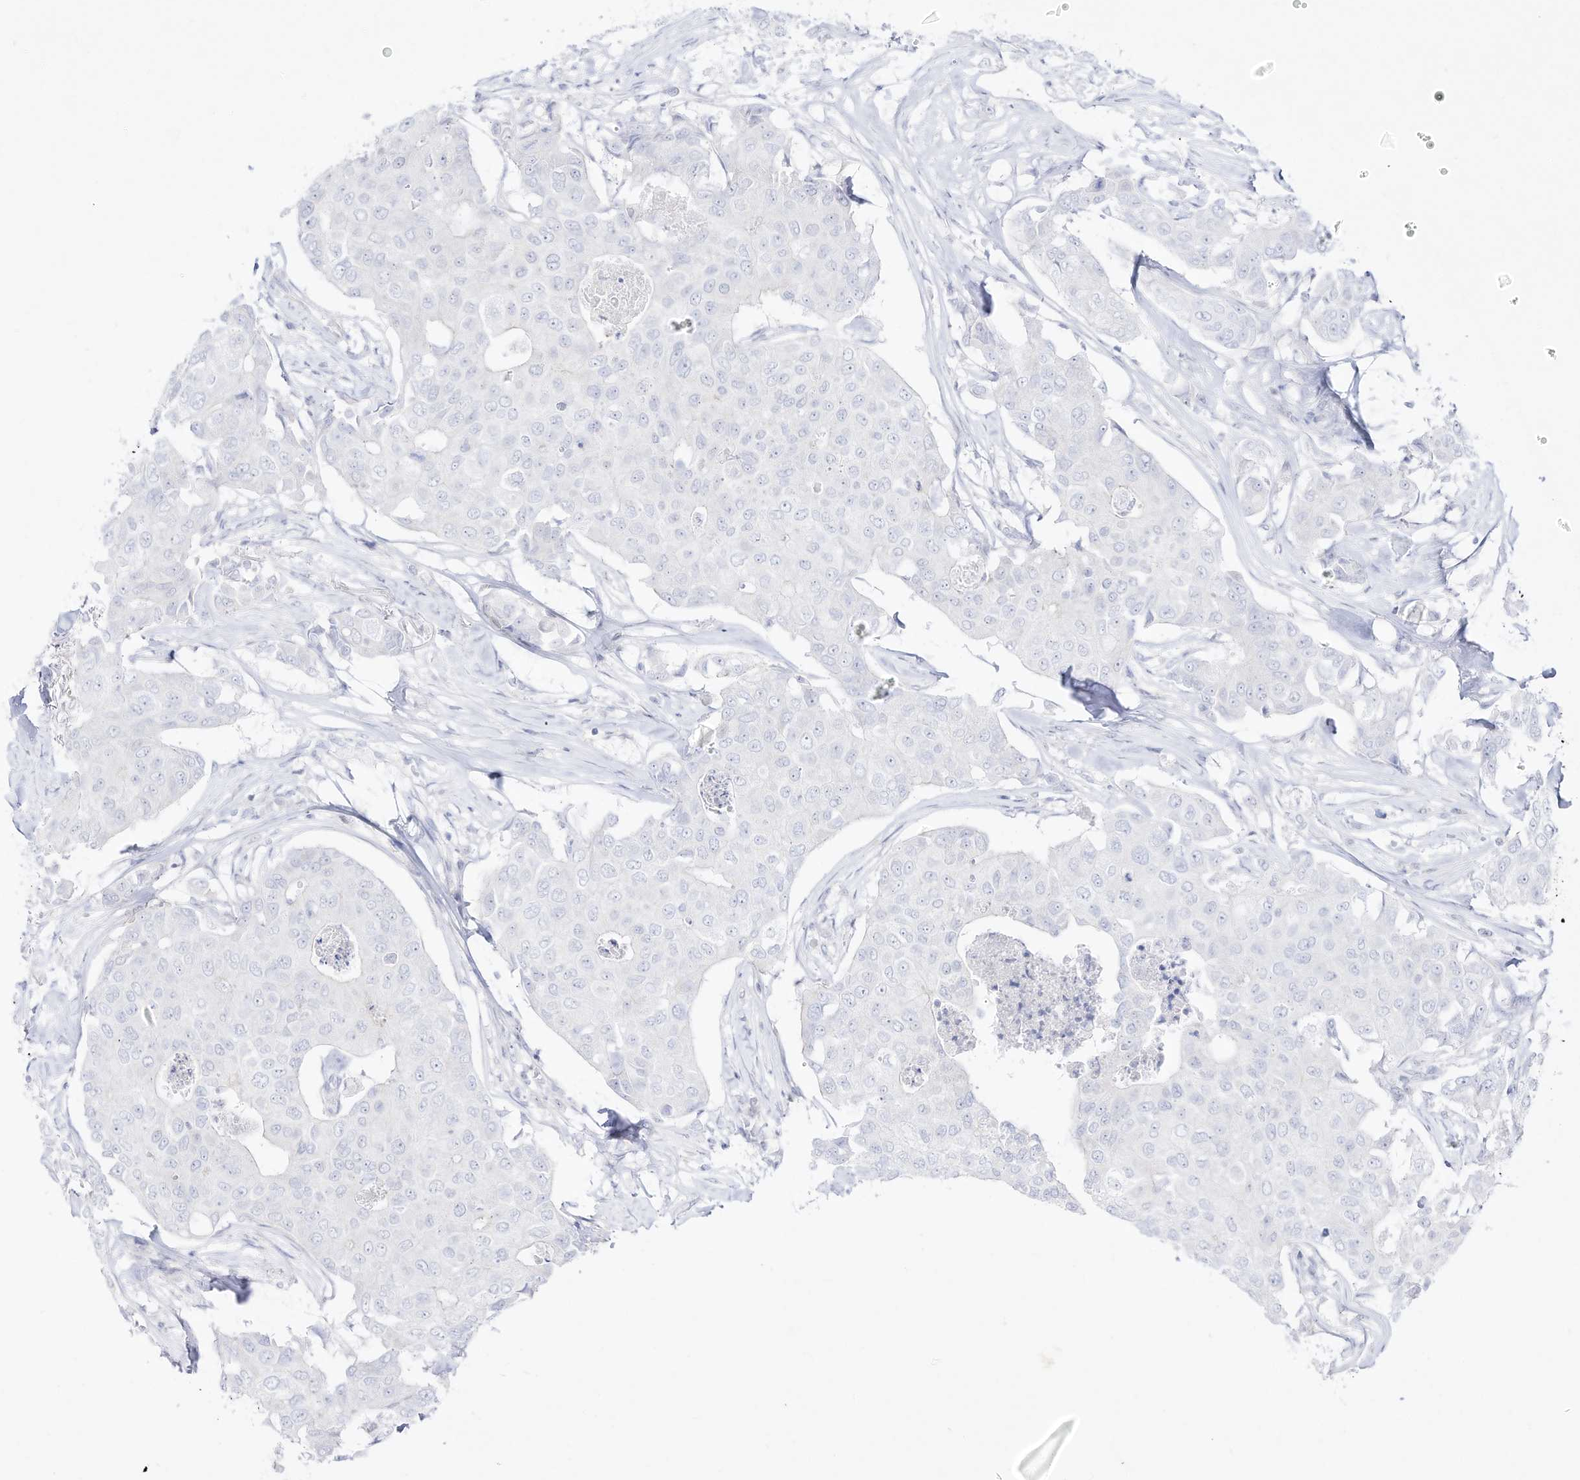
{"staining": {"intensity": "negative", "quantity": "none", "location": "none"}, "tissue": "breast cancer", "cell_type": "Tumor cells", "image_type": "cancer", "snomed": [{"axis": "morphology", "description": "Duct carcinoma"}, {"axis": "topography", "description": "Breast"}], "caption": "Immunohistochemistry histopathology image of neoplastic tissue: human breast intraductal carcinoma stained with DAB exhibits no significant protein positivity in tumor cells. (Brightfield microscopy of DAB (3,3'-diaminobenzidine) IHC at high magnification).", "gene": "DMKN", "patient": {"sex": "female", "age": 80}}